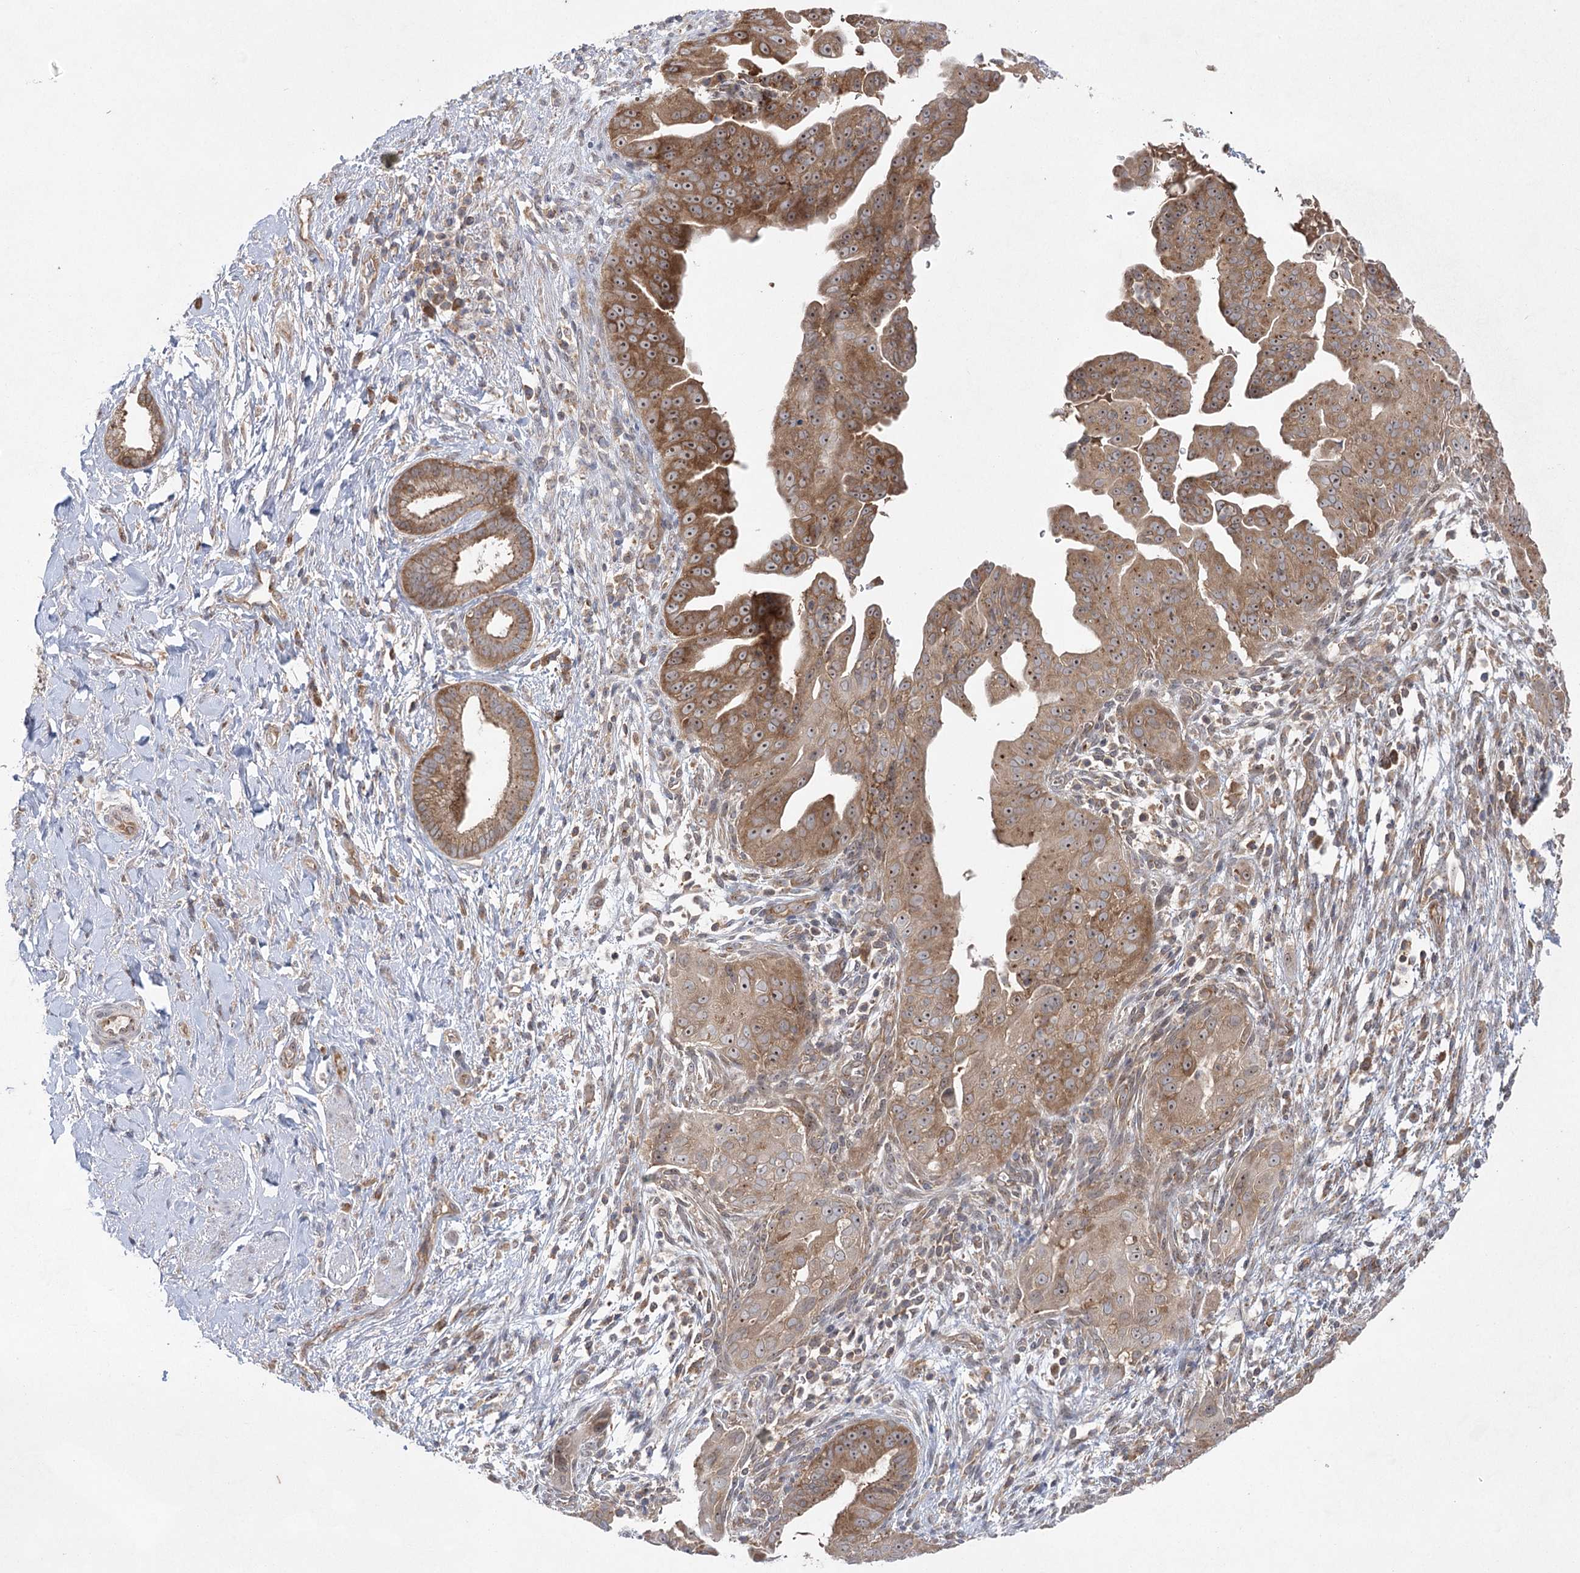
{"staining": {"intensity": "moderate", "quantity": ">75%", "location": "cytoplasmic/membranous,nuclear"}, "tissue": "pancreatic cancer", "cell_type": "Tumor cells", "image_type": "cancer", "snomed": [{"axis": "morphology", "description": "Adenocarcinoma, NOS"}, {"axis": "topography", "description": "Pancreas"}], "caption": "Immunohistochemical staining of human pancreatic cancer exhibits moderate cytoplasmic/membranous and nuclear protein expression in about >75% of tumor cells.", "gene": "EIF3A", "patient": {"sex": "female", "age": 78}}